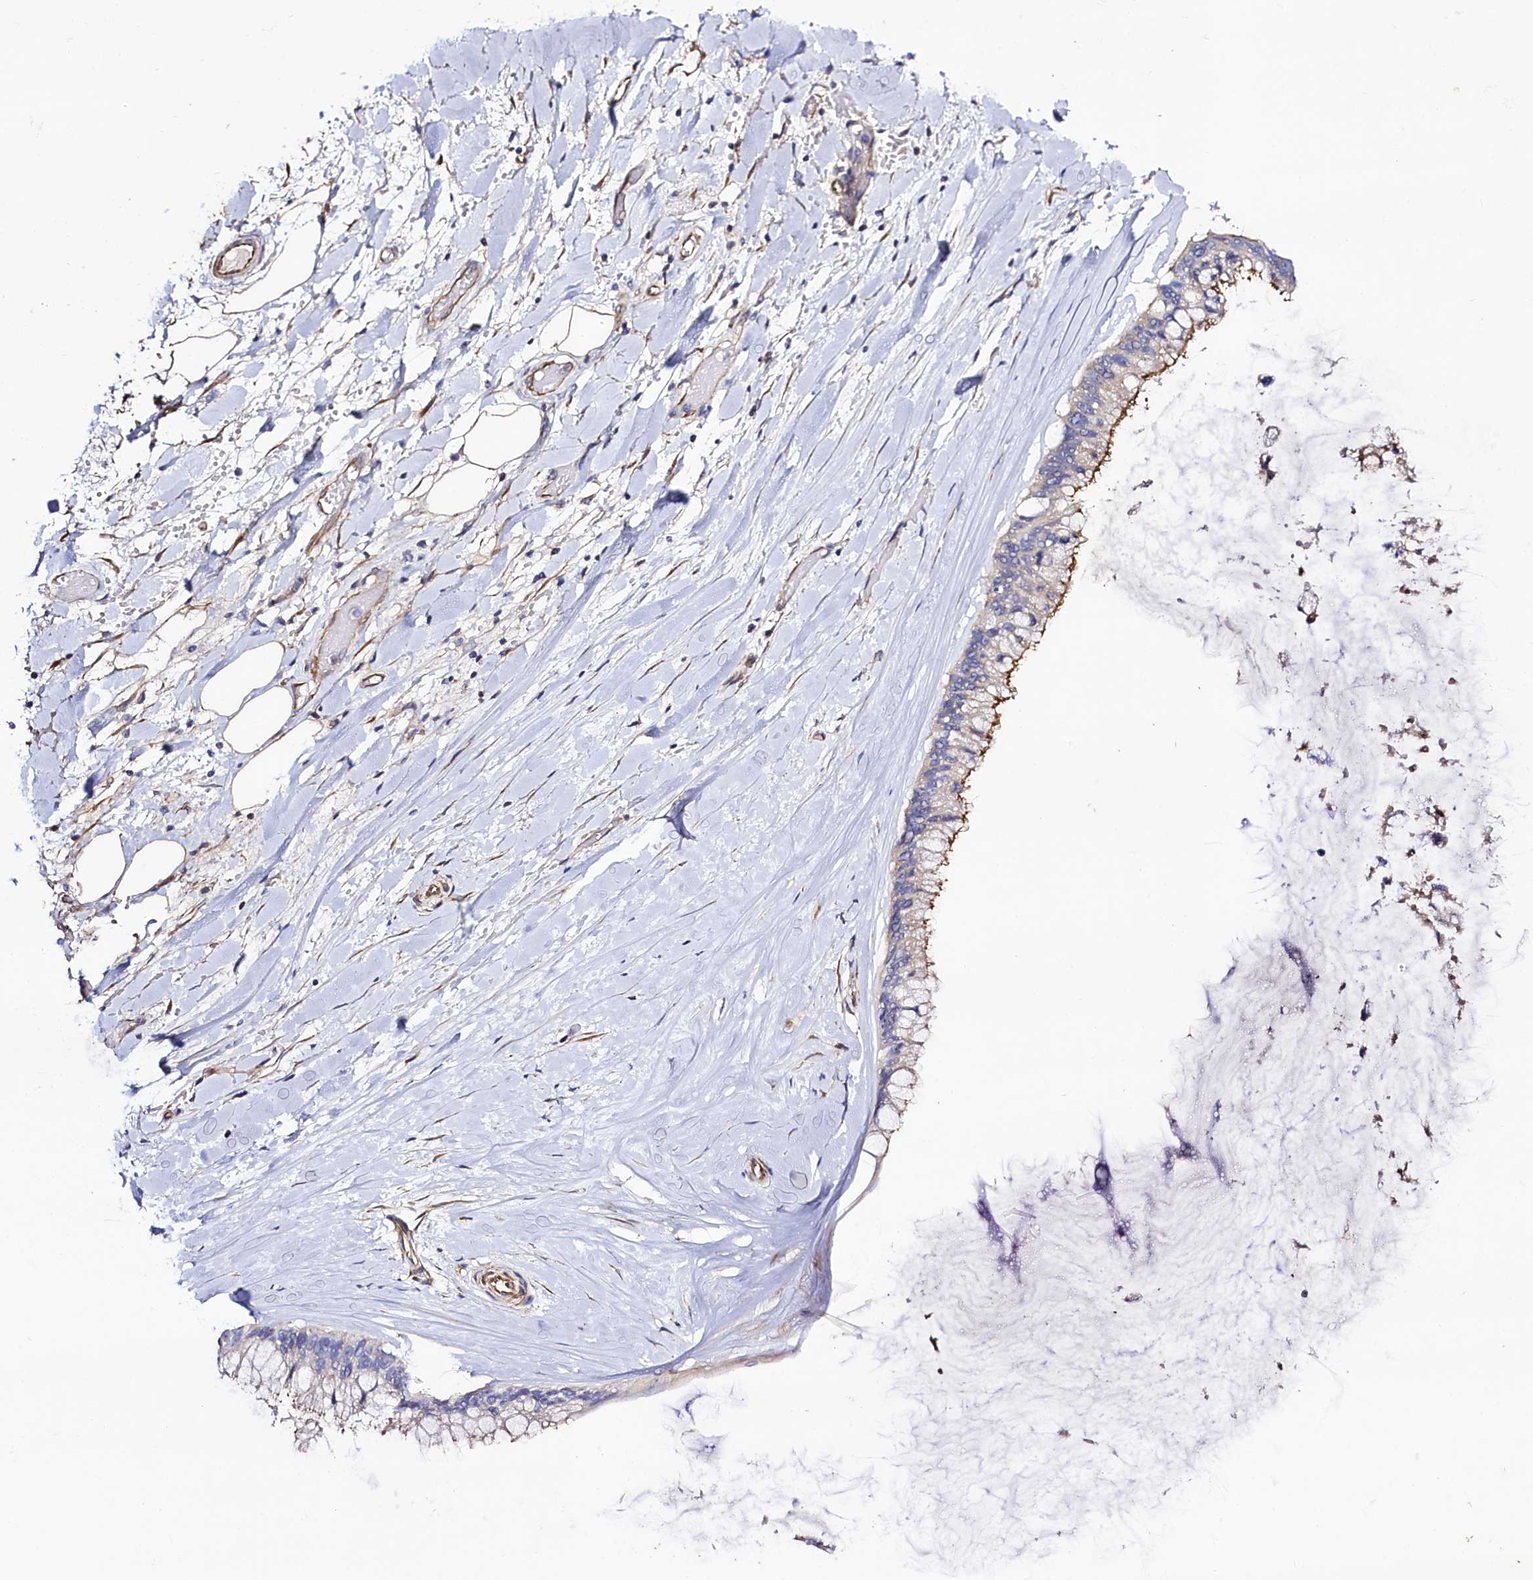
{"staining": {"intensity": "moderate", "quantity": "25%-75%", "location": "cytoplasmic/membranous"}, "tissue": "ovarian cancer", "cell_type": "Tumor cells", "image_type": "cancer", "snomed": [{"axis": "morphology", "description": "Cystadenocarcinoma, mucinous, NOS"}, {"axis": "topography", "description": "Ovary"}], "caption": "Ovarian cancer was stained to show a protein in brown. There is medium levels of moderate cytoplasmic/membranous expression in approximately 25%-75% of tumor cells. The protein is shown in brown color, while the nuclei are stained blue.", "gene": "SLC7A1", "patient": {"sex": "female", "age": 39}}